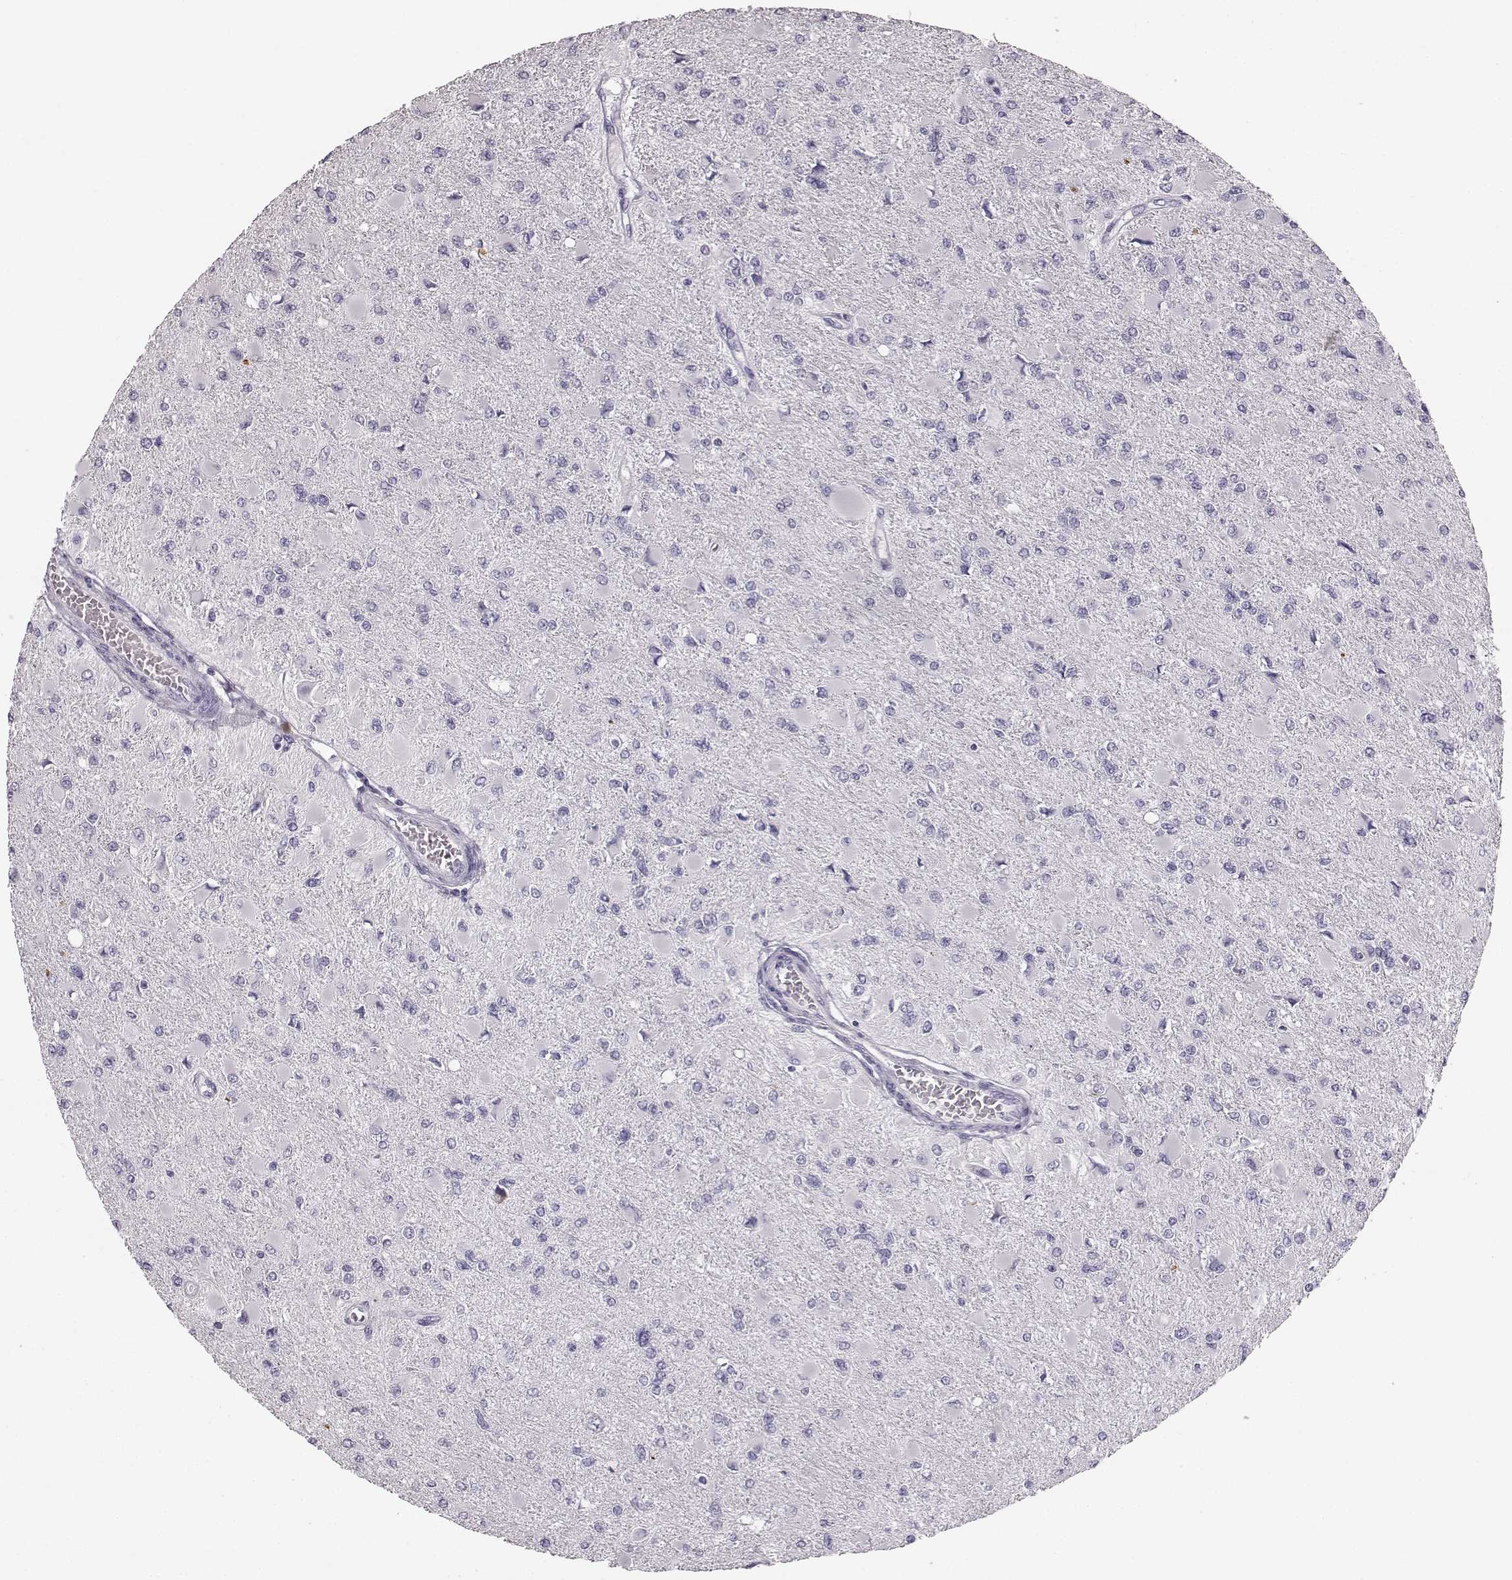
{"staining": {"intensity": "negative", "quantity": "none", "location": "none"}, "tissue": "glioma", "cell_type": "Tumor cells", "image_type": "cancer", "snomed": [{"axis": "morphology", "description": "Glioma, malignant, High grade"}, {"axis": "topography", "description": "Cerebral cortex"}], "caption": "There is no significant staining in tumor cells of malignant glioma (high-grade). (DAB IHC, high magnification).", "gene": "NPTXR", "patient": {"sex": "female", "age": 36}}